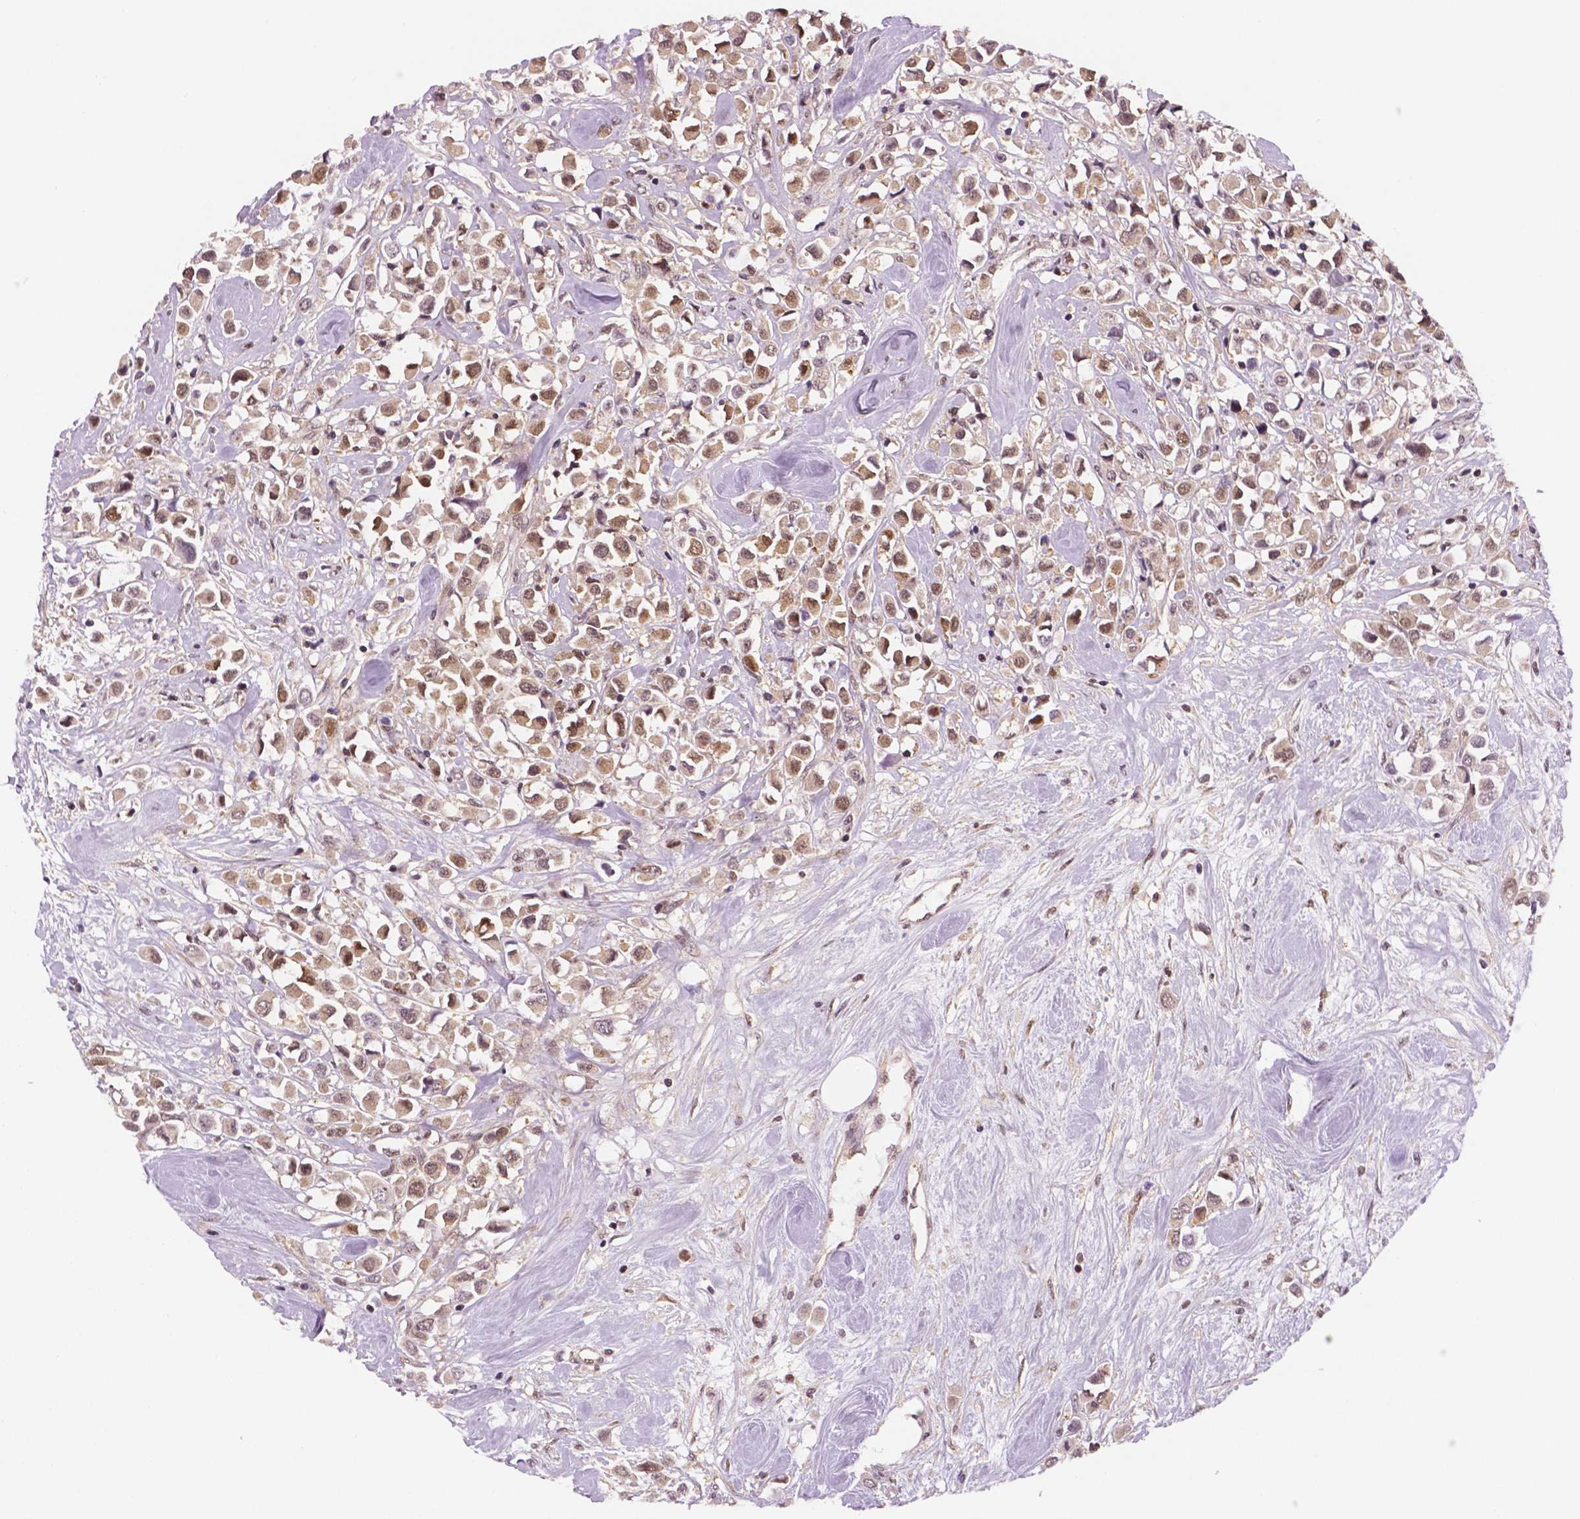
{"staining": {"intensity": "moderate", "quantity": ">75%", "location": "cytoplasmic/membranous,nuclear"}, "tissue": "breast cancer", "cell_type": "Tumor cells", "image_type": "cancer", "snomed": [{"axis": "morphology", "description": "Duct carcinoma"}, {"axis": "topography", "description": "Breast"}], "caption": "Breast cancer (invasive ductal carcinoma) was stained to show a protein in brown. There is medium levels of moderate cytoplasmic/membranous and nuclear positivity in approximately >75% of tumor cells. (brown staining indicates protein expression, while blue staining denotes nuclei).", "gene": "STAT3", "patient": {"sex": "female", "age": 61}}